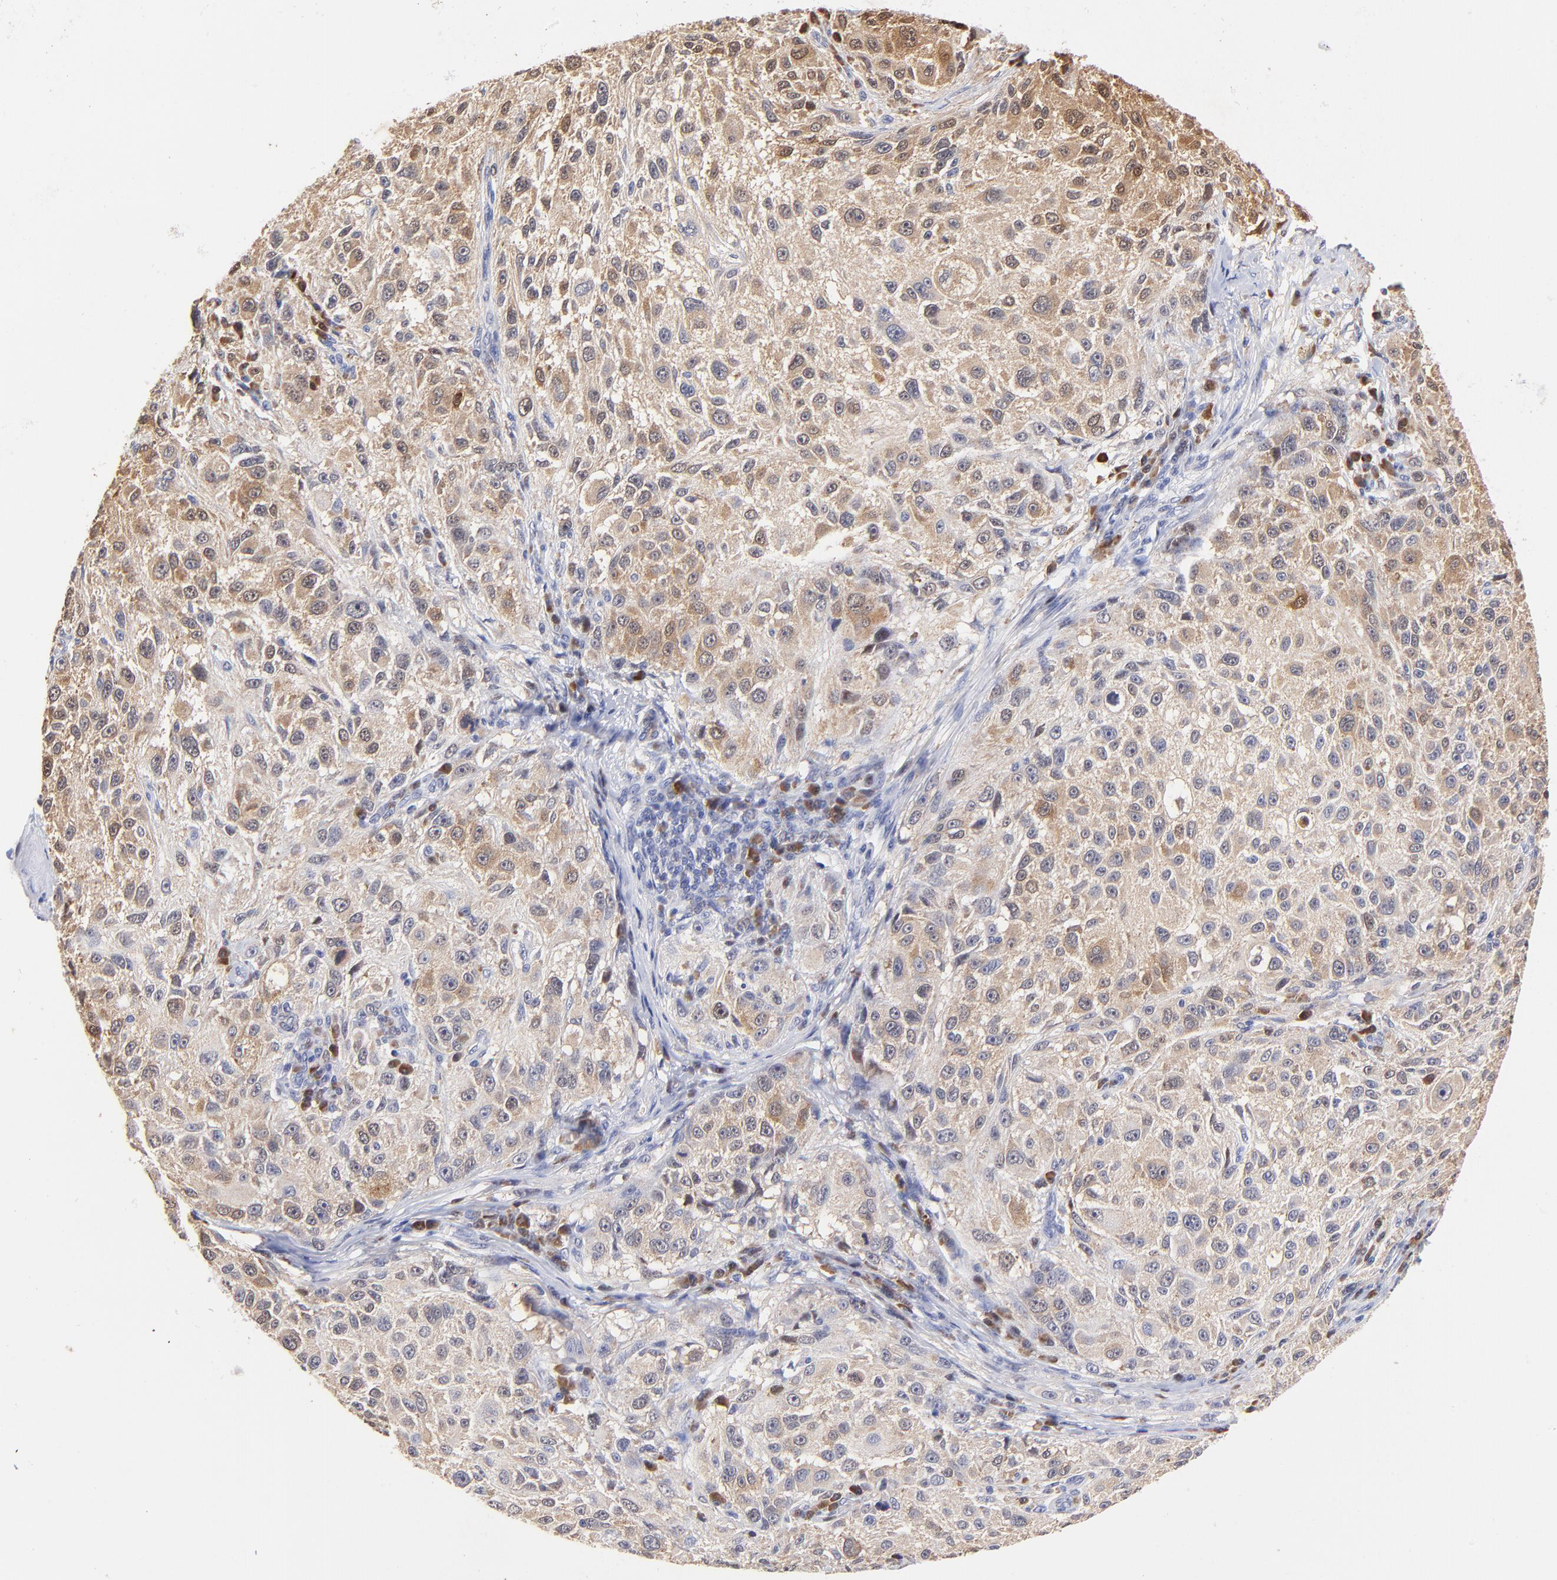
{"staining": {"intensity": "moderate", "quantity": "25%-75%", "location": "cytoplasmic/membranous"}, "tissue": "melanoma", "cell_type": "Tumor cells", "image_type": "cancer", "snomed": [{"axis": "morphology", "description": "Necrosis, NOS"}, {"axis": "morphology", "description": "Malignant melanoma, NOS"}, {"axis": "topography", "description": "Skin"}], "caption": "A high-resolution image shows IHC staining of melanoma, which demonstrates moderate cytoplasmic/membranous expression in approximately 25%-75% of tumor cells.", "gene": "ZNF155", "patient": {"sex": "female", "age": 87}}